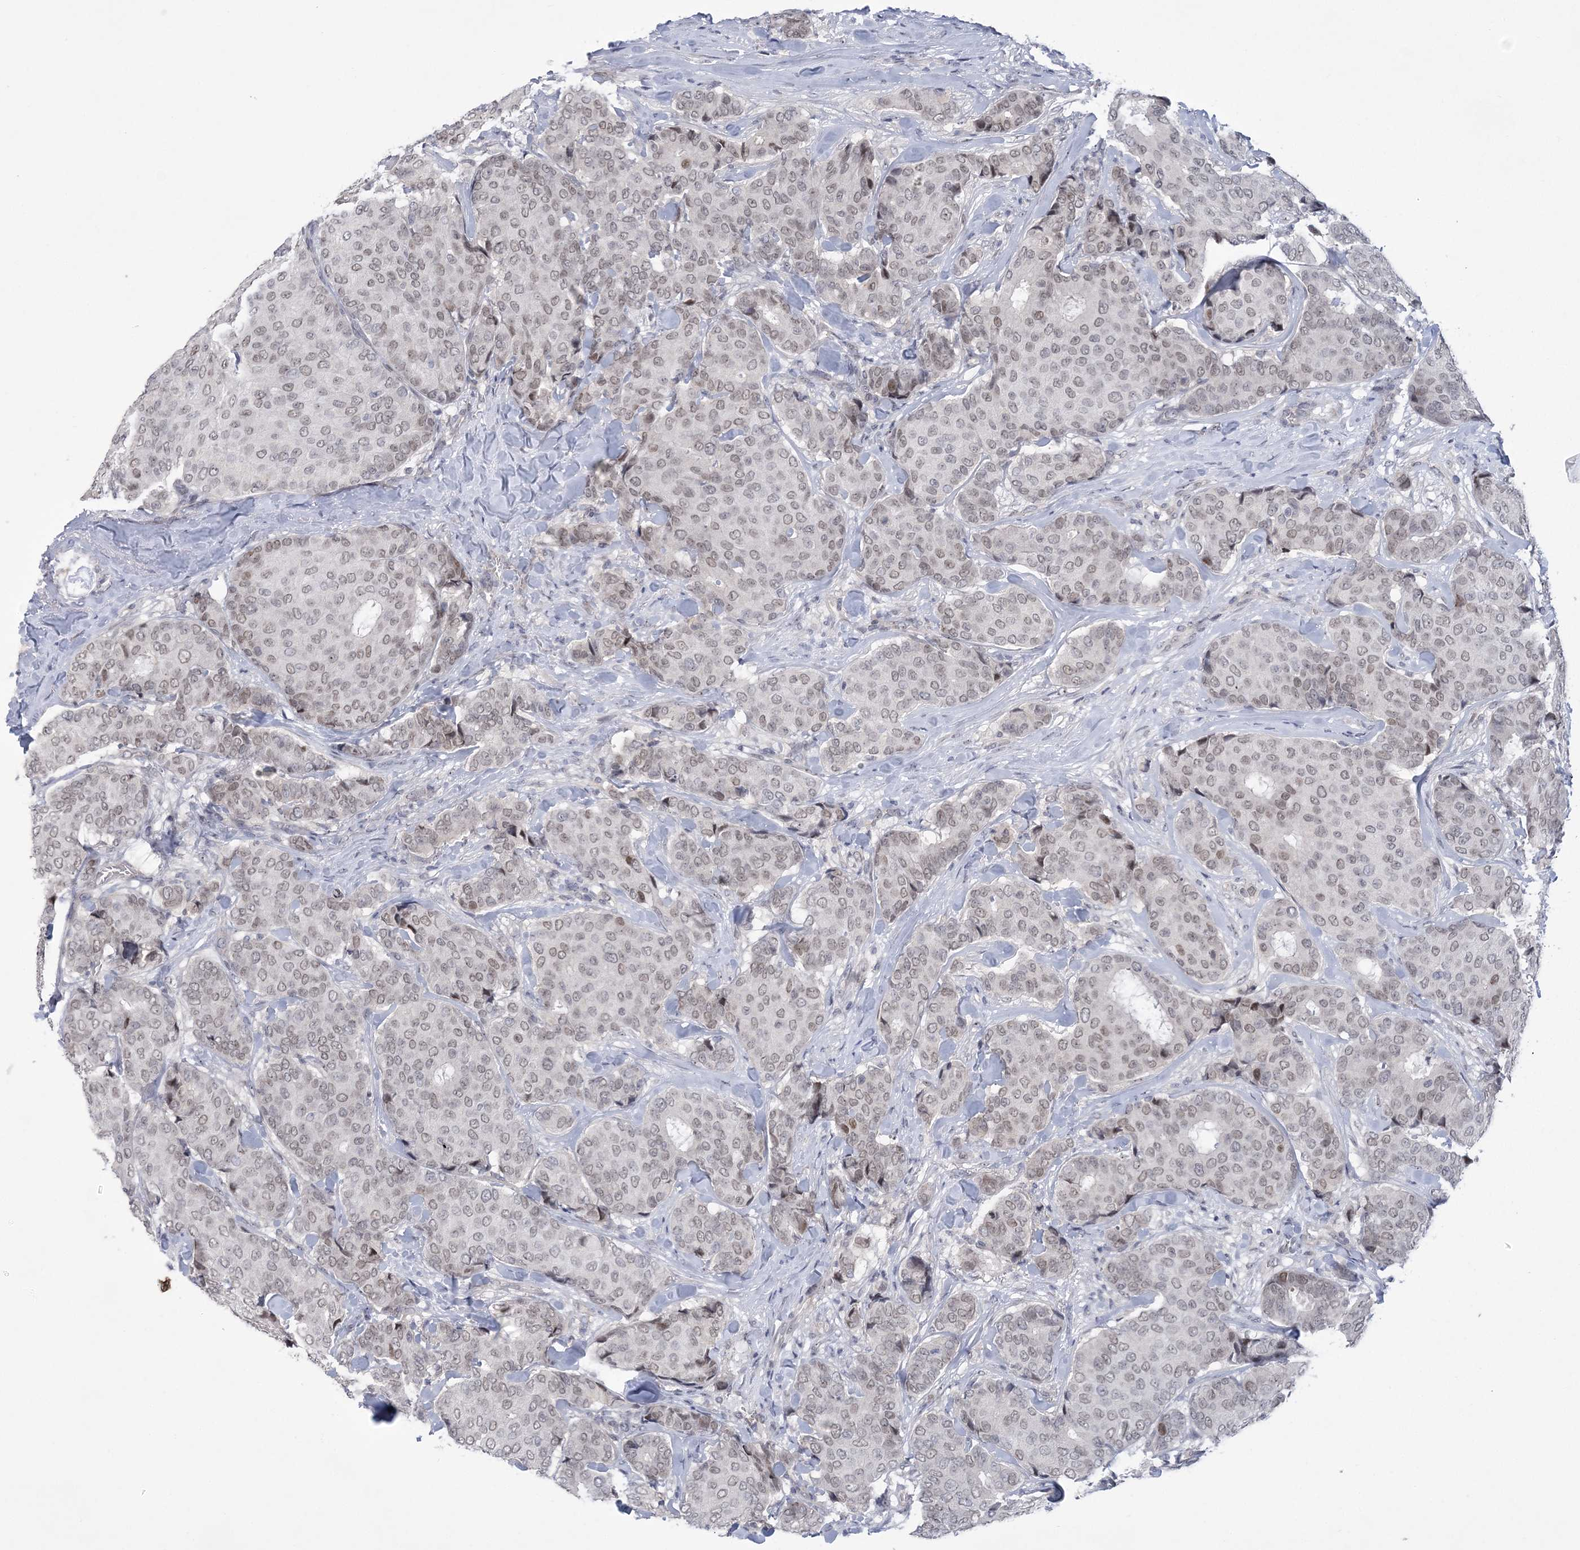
{"staining": {"intensity": "weak", "quantity": ">75%", "location": "nuclear"}, "tissue": "breast cancer", "cell_type": "Tumor cells", "image_type": "cancer", "snomed": [{"axis": "morphology", "description": "Duct carcinoma"}, {"axis": "topography", "description": "Breast"}], "caption": "Brown immunohistochemical staining in human intraductal carcinoma (breast) demonstrates weak nuclear staining in about >75% of tumor cells.", "gene": "HOMEZ", "patient": {"sex": "female", "age": 75}}